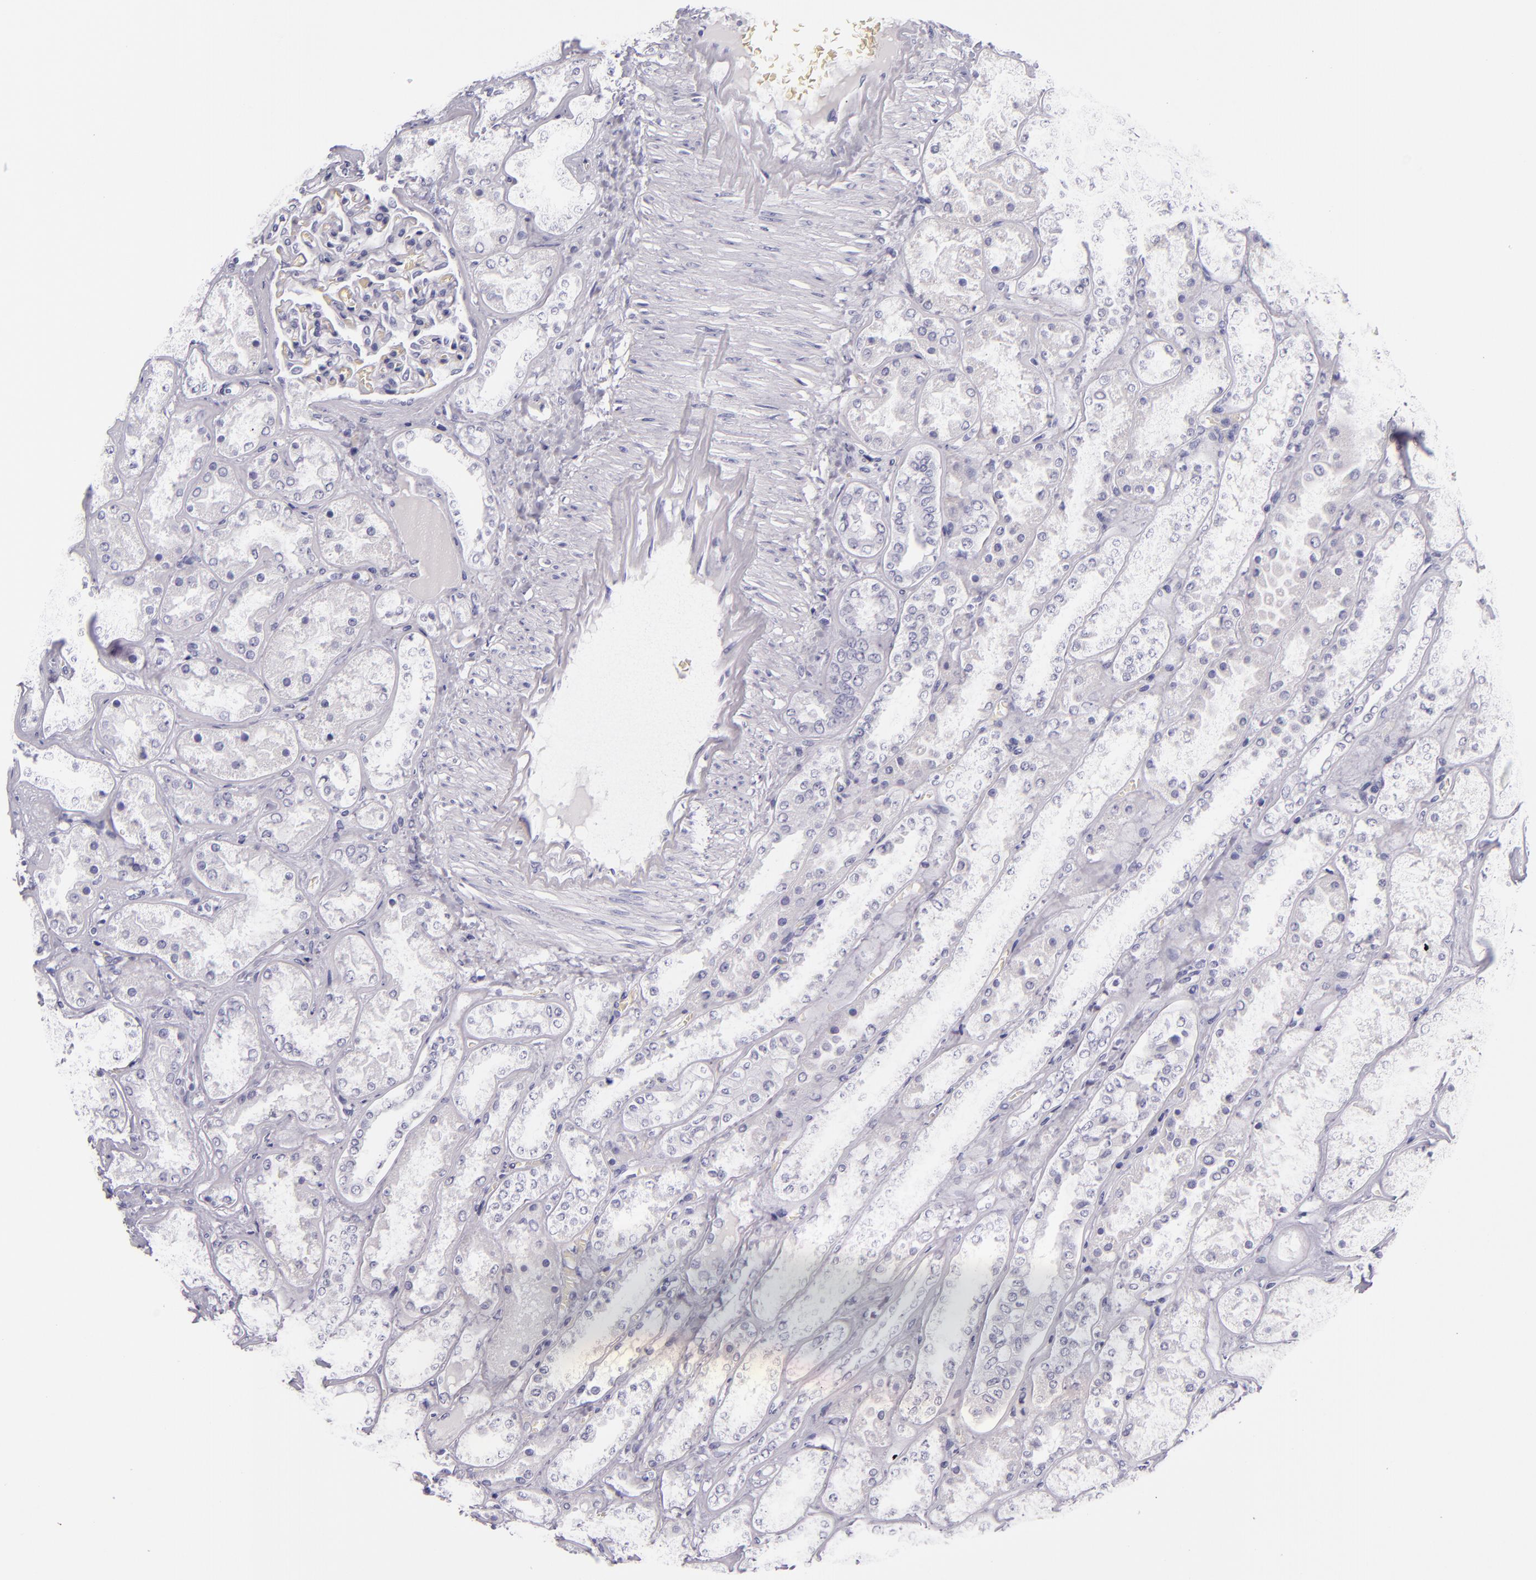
{"staining": {"intensity": "negative", "quantity": "none", "location": "none"}, "tissue": "kidney", "cell_type": "Cells in glomeruli", "image_type": "normal", "snomed": [{"axis": "morphology", "description": "Normal tissue, NOS"}, {"axis": "topography", "description": "Kidney"}], "caption": "High magnification brightfield microscopy of unremarkable kidney stained with DAB (3,3'-diaminobenzidine) (brown) and counterstained with hematoxylin (blue): cells in glomeruli show no significant staining. The staining was performed using DAB (3,3'-diaminobenzidine) to visualize the protein expression in brown, while the nuclei were stained in blue with hematoxylin (Magnification: 20x).", "gene": "CR2", "patient": {"sex": "male", "age": 28}}